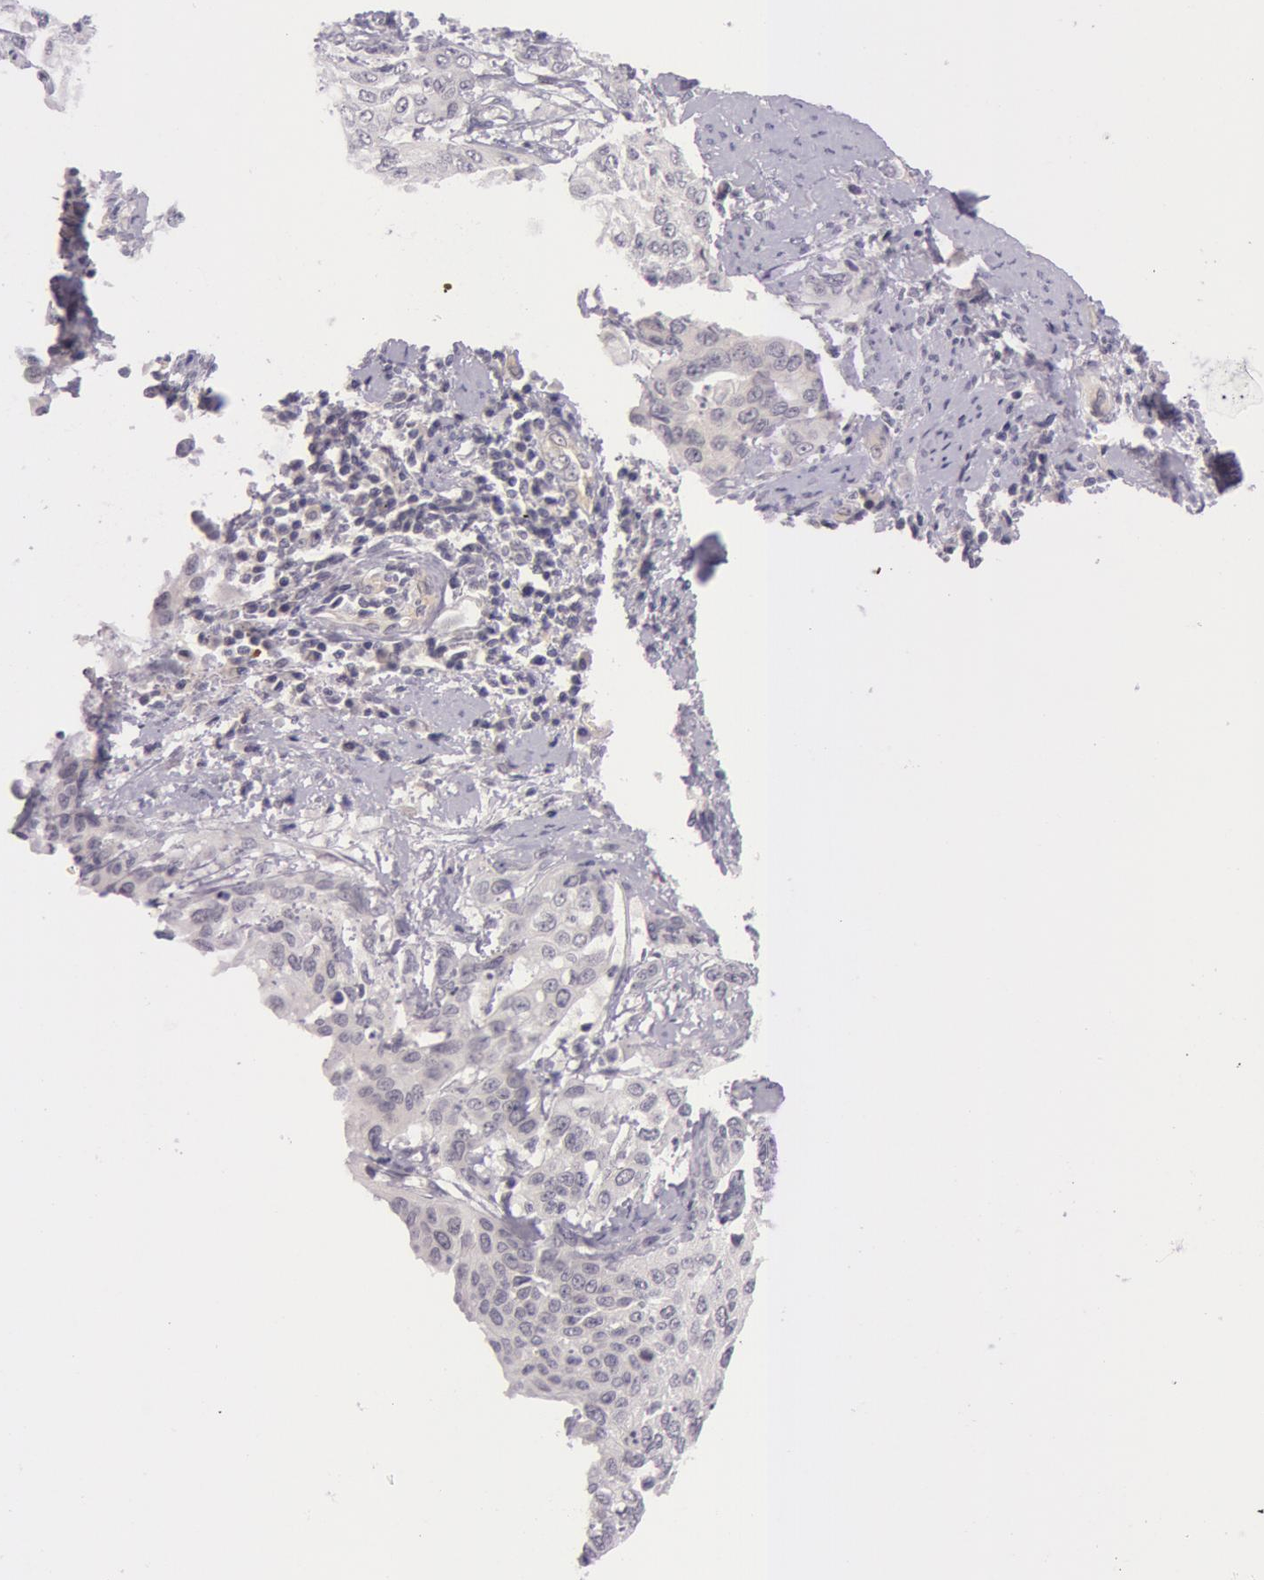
{"staining": {"intensity": "negative", "quantity": "none", "location": "none"}, "tissue": "cervical cancer", "cell_type": "Tumor cells", "image_type": "cancer", "snomed": [{"axis": "morphology", "description": "Squamous cell carcinoma, NOS"}, {"axis": "topography", "description": "Cervix"}], "caption": "The micrograph reveals no staining of tumor cells in cervical cancer (squamous cell carcinoma). (DAB (3,3'-diaminobenzidine) immunohistochemistry visualized using brightfield microscopy, high magnification).", "gene": "RBMY1F", "patient": {"sex": "female", "age": 41}}